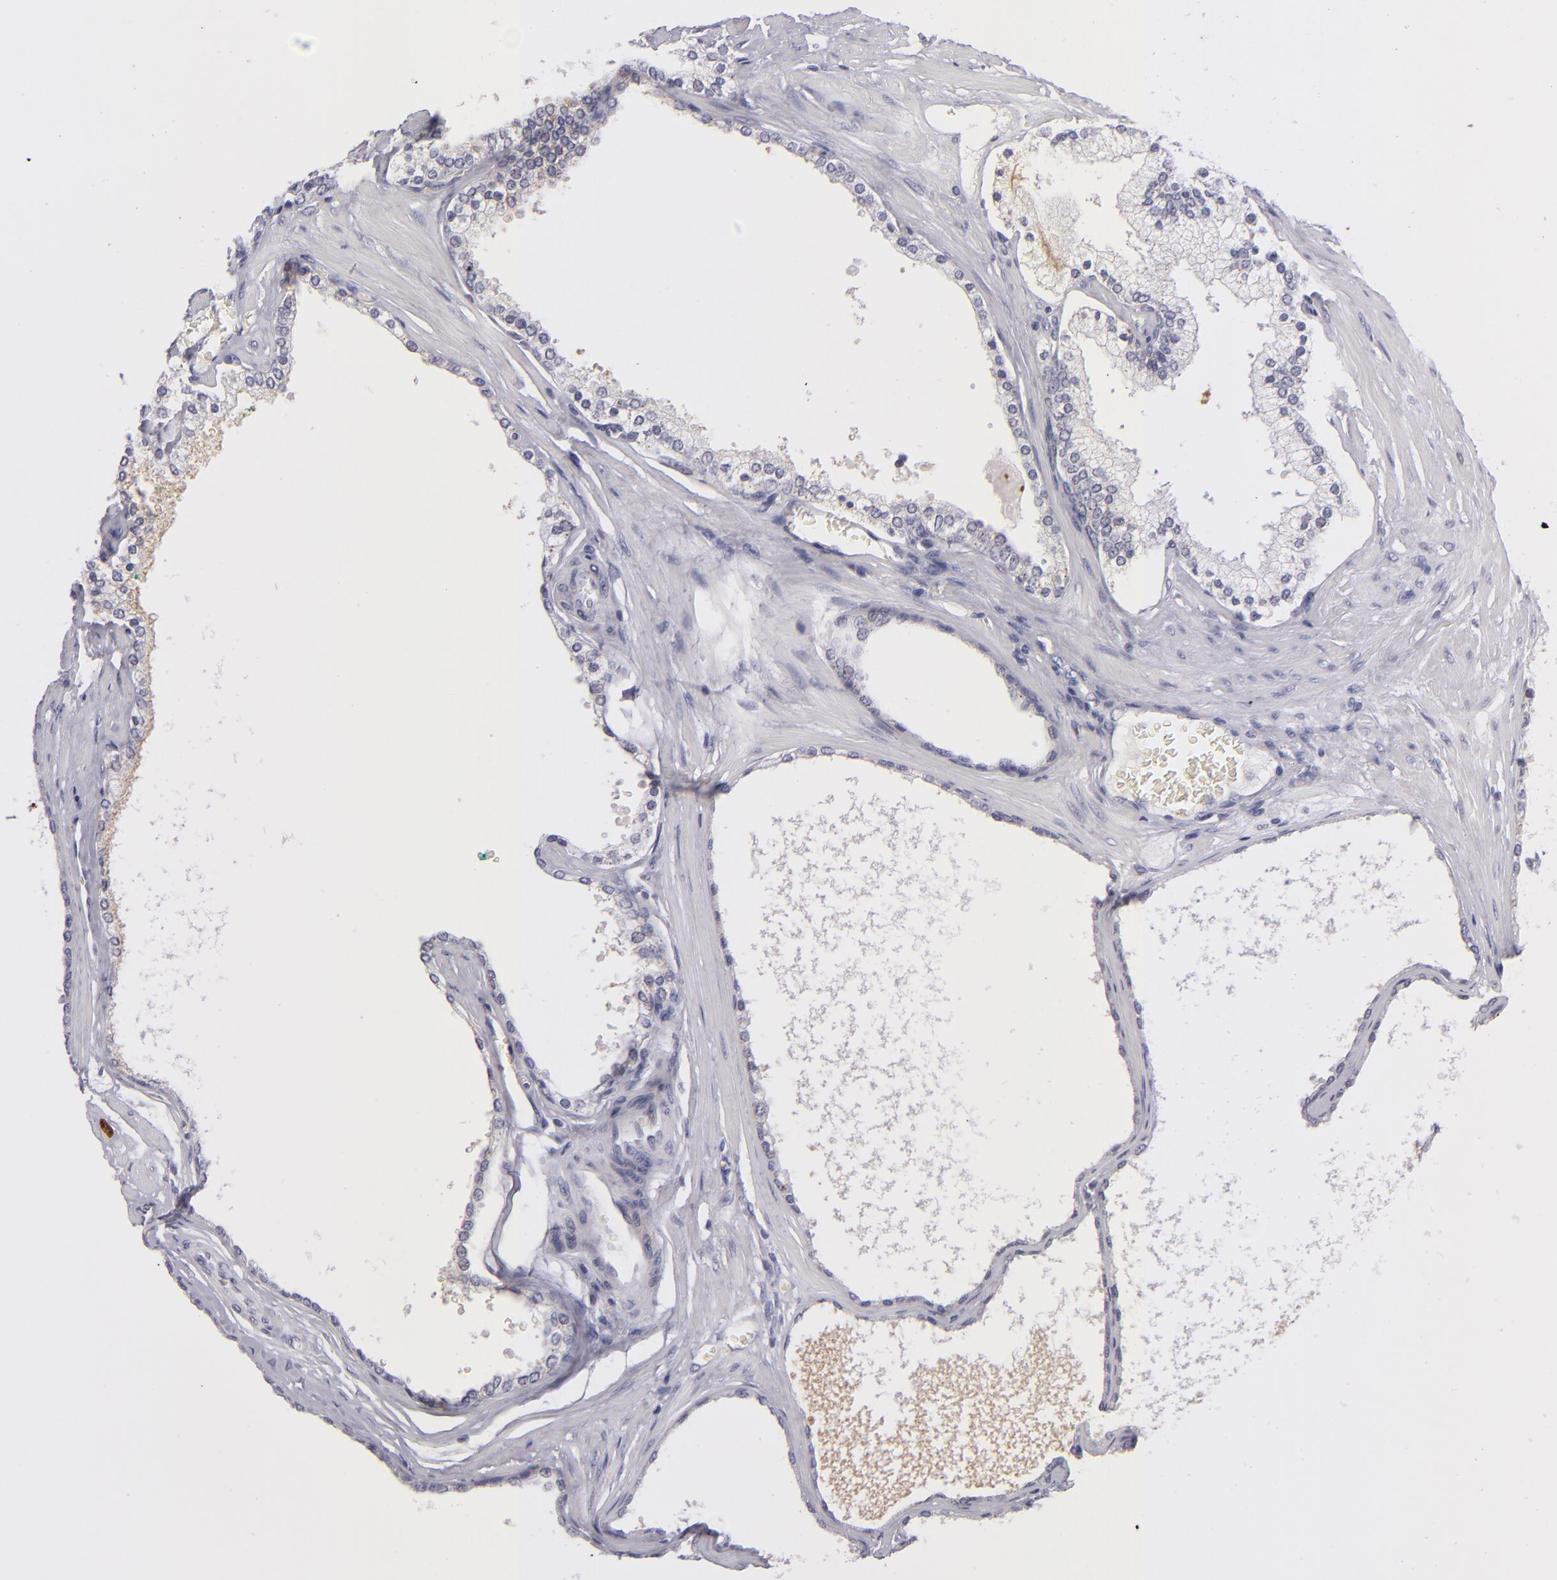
{"staining": {"intensity": "negative", "quantity": "none", "location": "none"}, "tissue": "prostate cancer", "cell_type": "Tumor cells", "image_type": "cancer", "snomed": [{"axis": "morphology", "description": "Adenocarcinoma, High grade"}, {"axis": "topography", "description": "Prostate"}], "caption": "Tumor cells are negative for protein expression in human adenocarcinoma (high-grade) (prostate). The staining is performed using DAB (3,3'-diaminobenzidine) brown chromogen with nuclei counter-stained in using hematoxylin.", "gene": "TNNC1", "patient": {"sex": "male", "age": 71}}